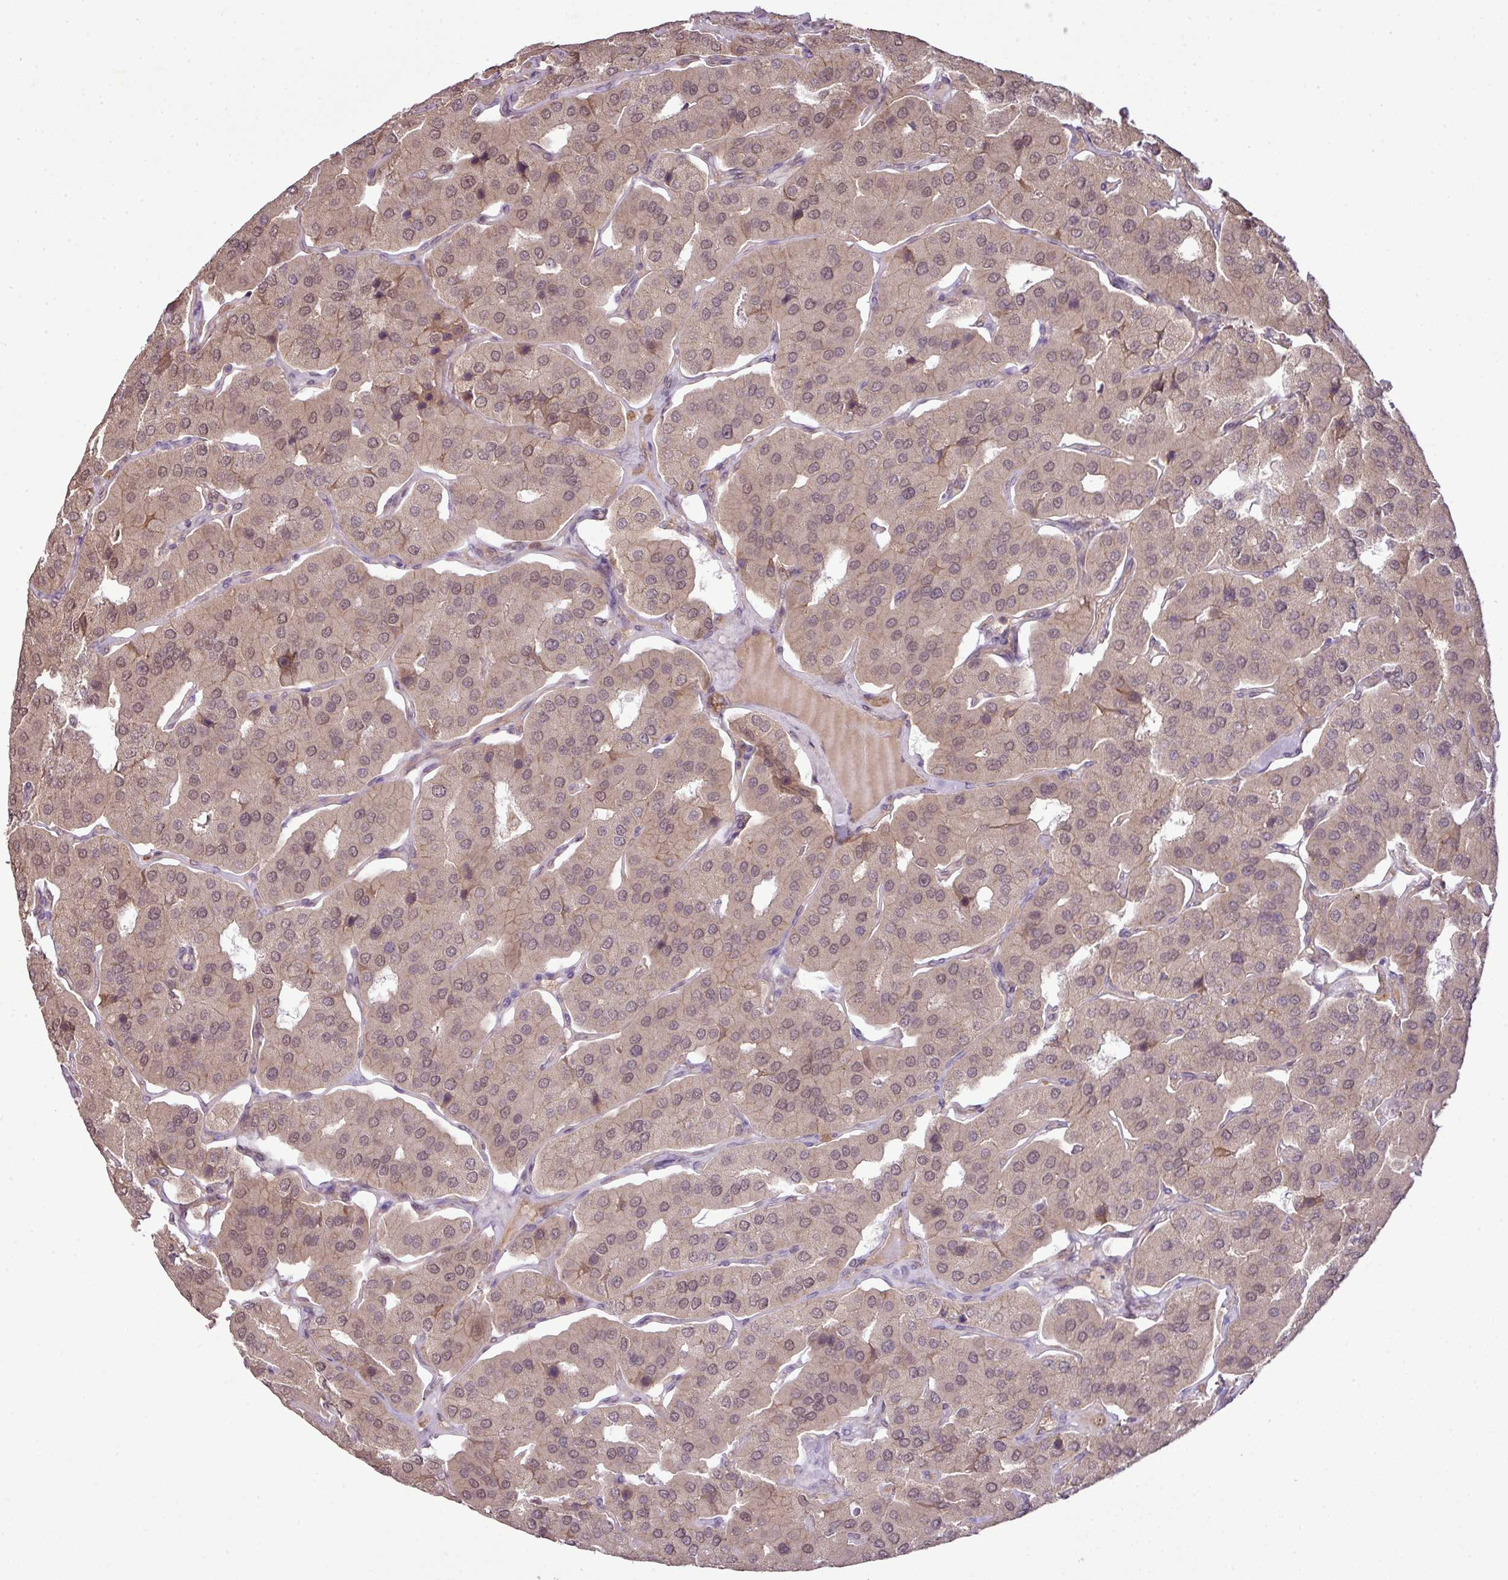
{"staining": {"intensity": "weak", "quantity": ">75%", "location": "cytoplasmic/membranous"}, "tissue": "parathyroid gland", "cell_type": "Glandular cells", "image_type": "normal", "snomed": [{"axis": "morphology", "description": "Normal tissue, NOS"}, {"axis": "morphology", "description": "Adenoma, NOS"}, {"axis": "topography", "description": "Parathyroid gland"}], "caption": "Immunohistochemical staining of normal human parathyroid gland shows weak cytoplasmic/membranous protein positivity in approximately >75% of glandular cells.", "gene": "DNAAF4", "patient": {"sex": "female", "age": 86}}